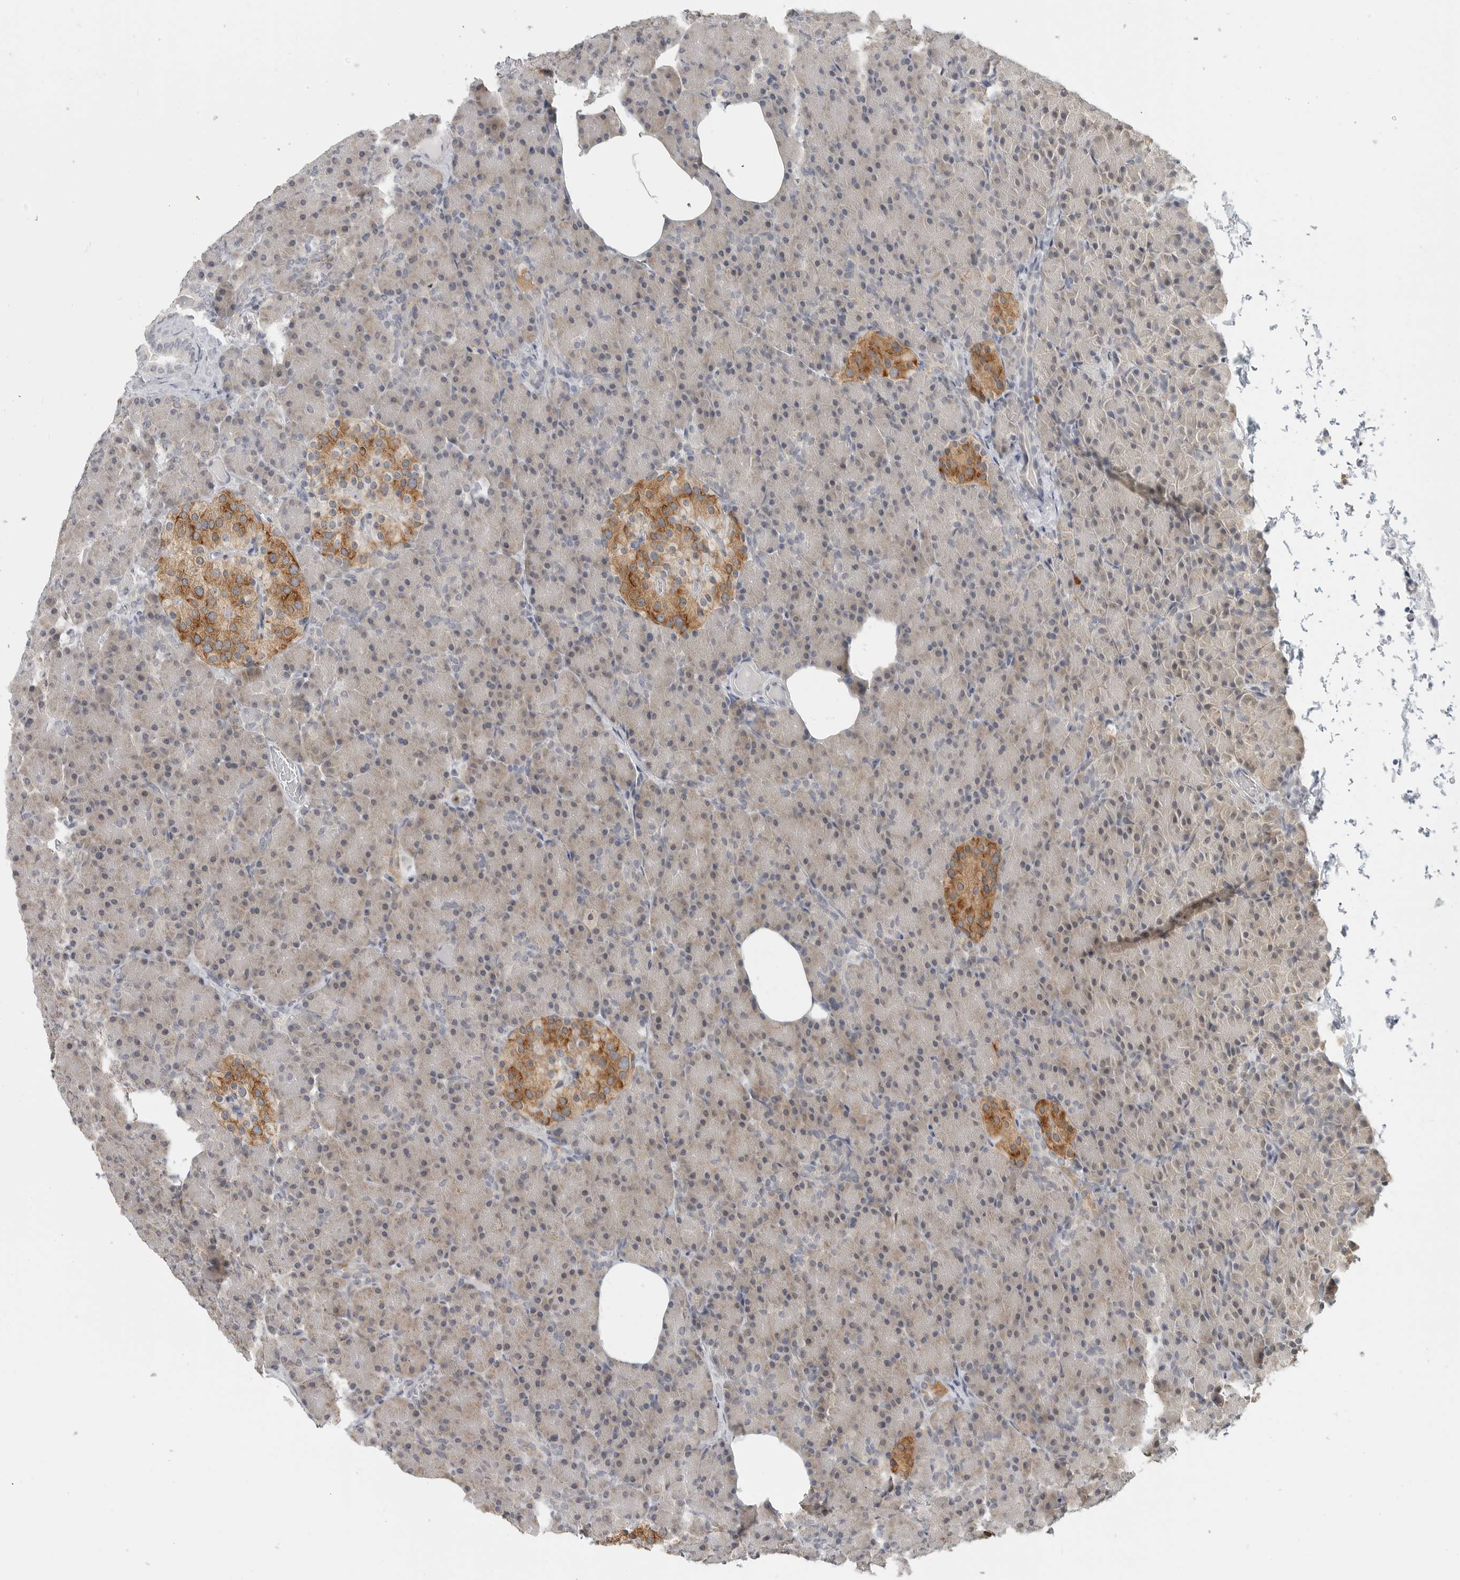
{"staining": {"intensity": "weak", "quantity": ">75%", "location": "cytoplasmic/membranous"}, "tissue": "pancreas", "cell_type": "Exocrine glandular cells", "image_type": "normal", "snomed": [{"axis": "morphology", "description": "Normal tissue, NOS"}, {"axis": "topography", "description": "Pancreas"}], "caption": "The immunohistochemical stain highlights weak cytoplasmic/membranous positivity in exocrine glandular cells of benign pancreas.", "gene": "IL12RB2", "patient": {"sex": "female", "age": 43}}